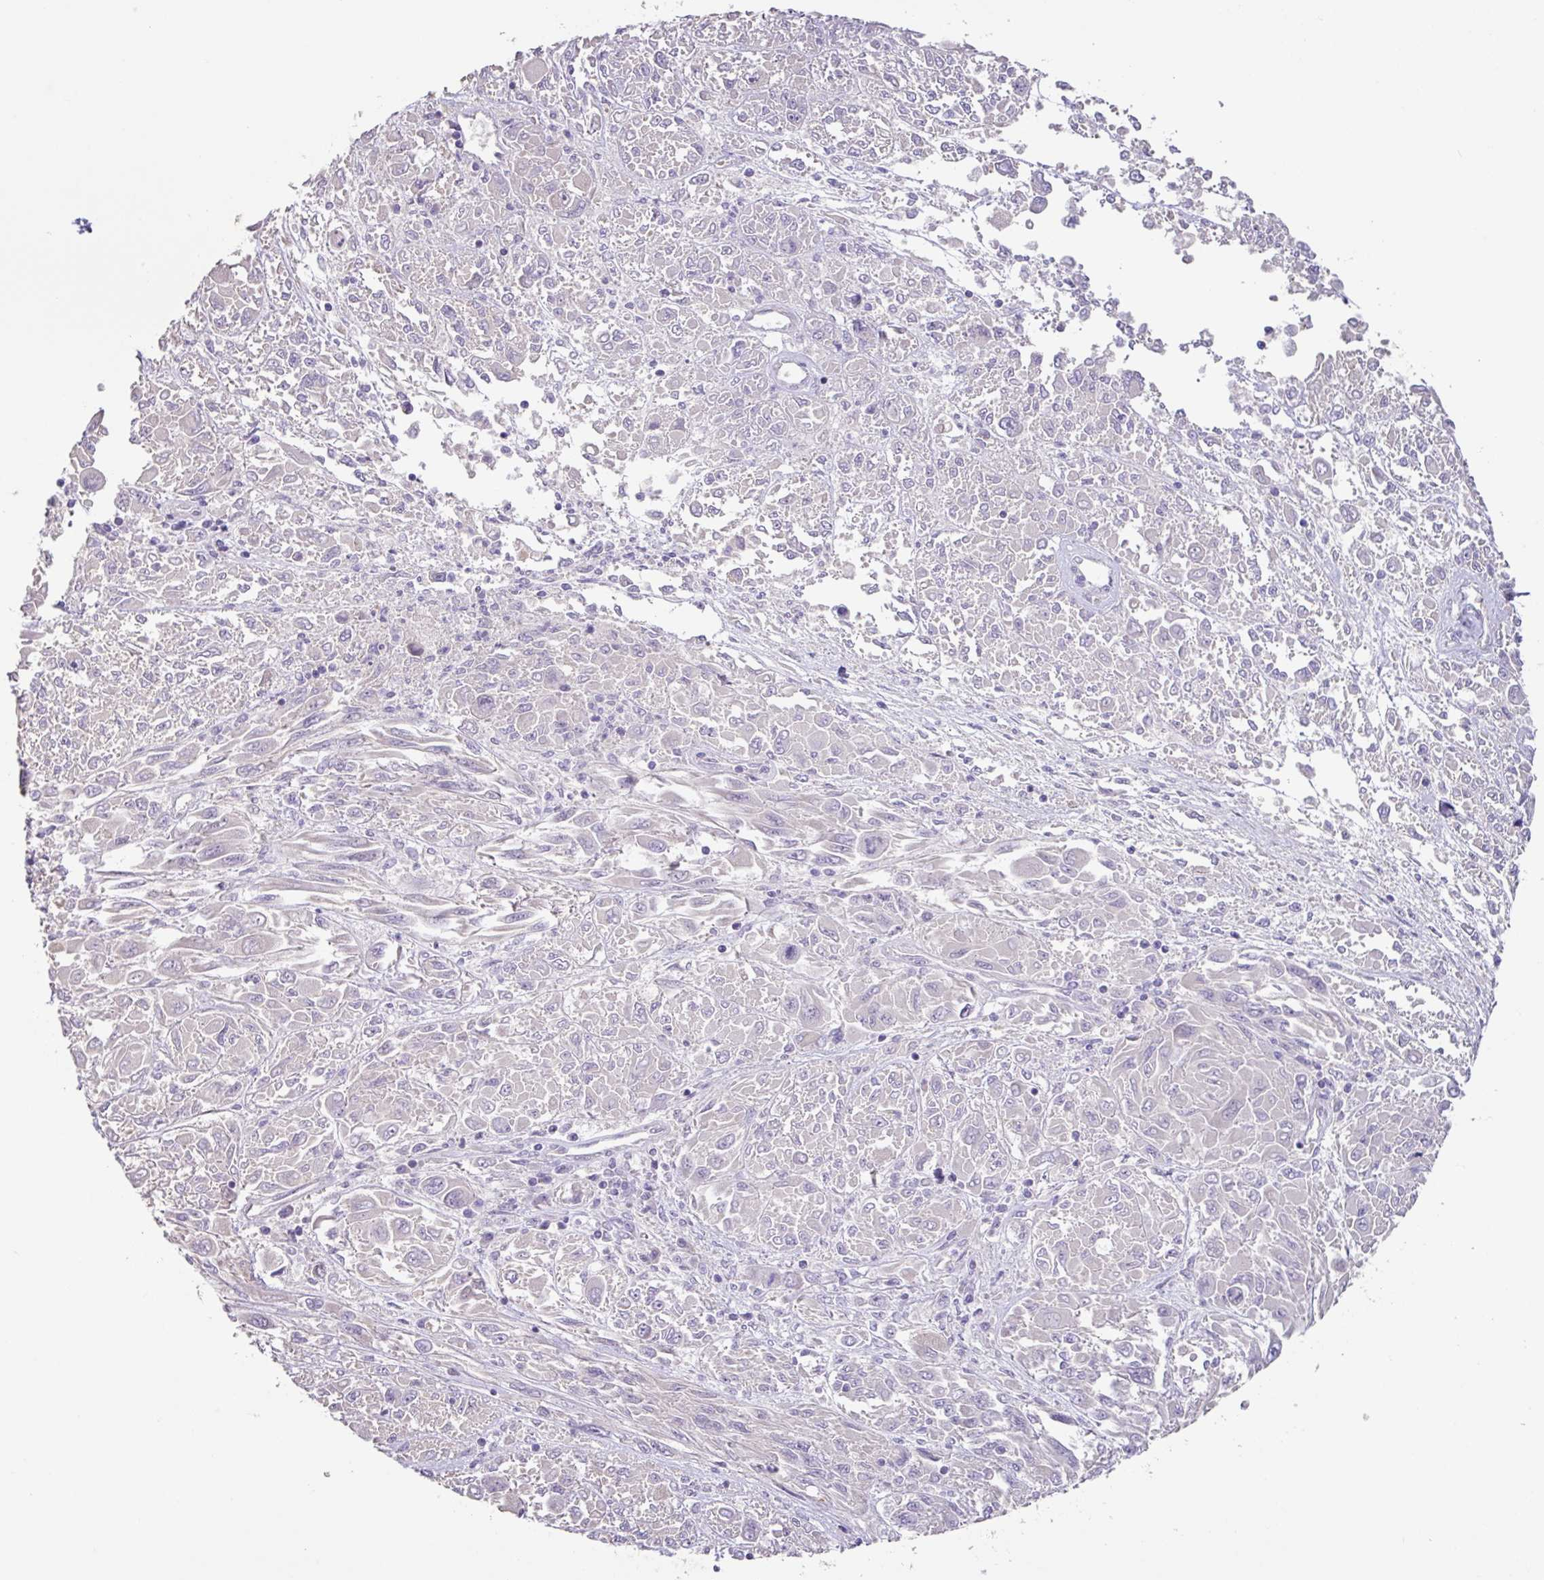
{"staining": {"intensity": "negative", "quantity": "none", "location": "none"}, "tissue": "melanoma", "cell_type": "Tumor cells", "image_type": "cancer", "snomed": [{"axis": "morphology", "description": "Malignant melanoma, NOS"}, {"axis": "topography", "description": "Skin"}], "caption": "This is an immunohistochemistry image of human melanoma. There is no positivity in tumor cells.", "gene": "MRRF", "patient": {"sex": "female", "age": 91}}